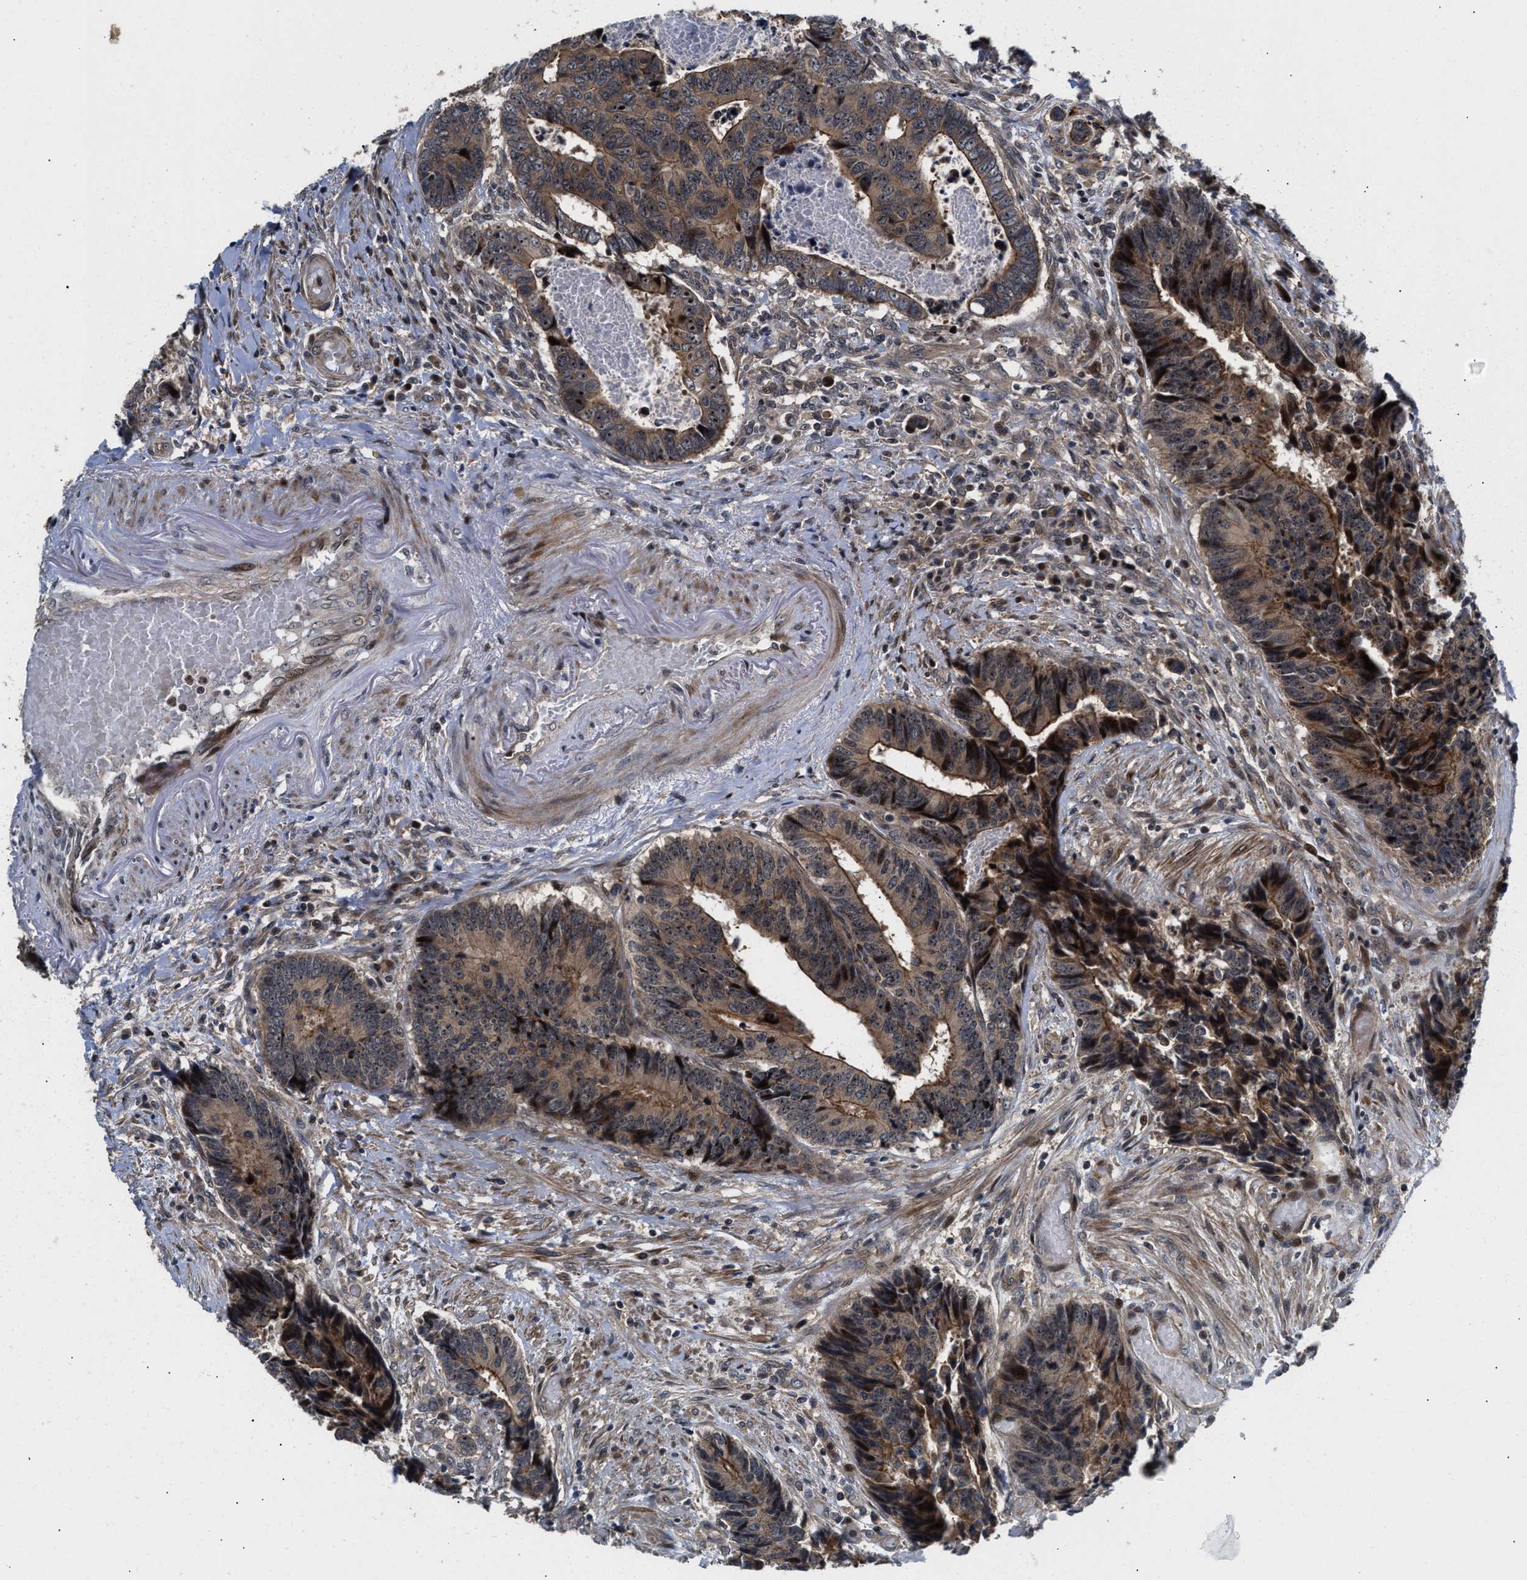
{"staining": {"intensity": "moderate", "quantity": ">75%", "location": "cytoplasmic/membranous,nuclear"}, "tissue": "colorectal cancer", "cell_type": "Tumor cells", "image_type": "cancer", "snomed": [{"axis": "morphology", "description": "Adenocarcinoma, NOS"}, {"axis": "topography", "description": "Rectum"}], "caption": "Immunohistochemical staining of human colorectal cancer demonstrates moderate cytoplasmic/membranous and nuclear protein staining in approximately >75% of tumor cells.", "gene": "ALDH3A2", "patient": {"sex": "male", "age": 84}}